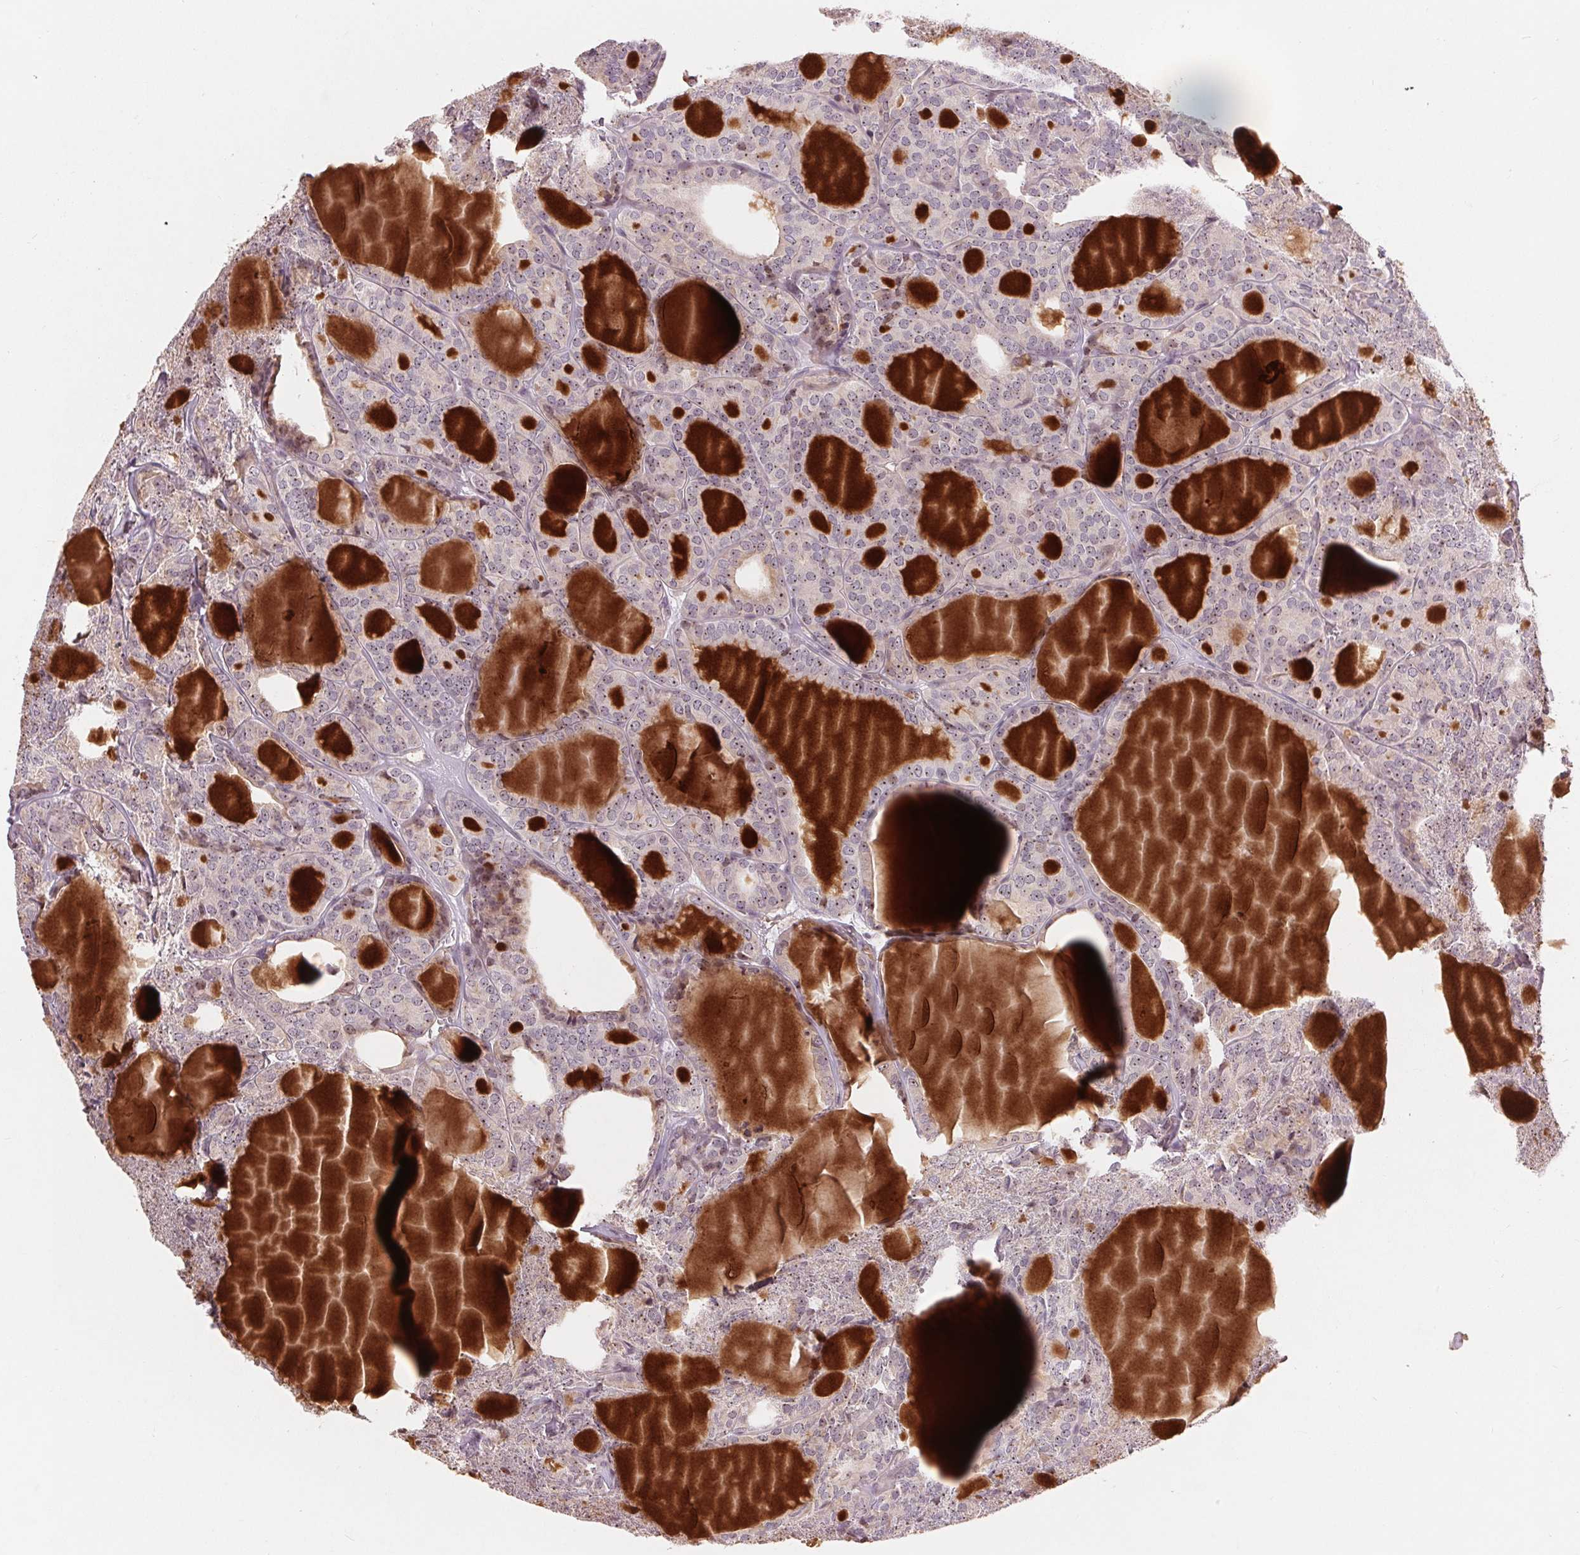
{"staining": {"intensity": "negative", "quantity": "none", "location": "none"}, "tissue": "thyroid cancer", "cell_type": "Tumor cells", "image_type": "cancer", "snomed": [{"axis": "morphology", "description": "Follicular adenoma carcinoma, NOS"}, {"axis": "topography", "description": "Thyroid gland"}], "caption": "This micrograph is of thyroid cancer (follicular adenoma carcinoma) stained with immunohistochemistry (IHC) to label a protein in brown with the nuclei are counter-stained blue. There is no expression in tumor cells.", "gene": "RANBP3L", "patient": {"sex": "male", "age": 74}}